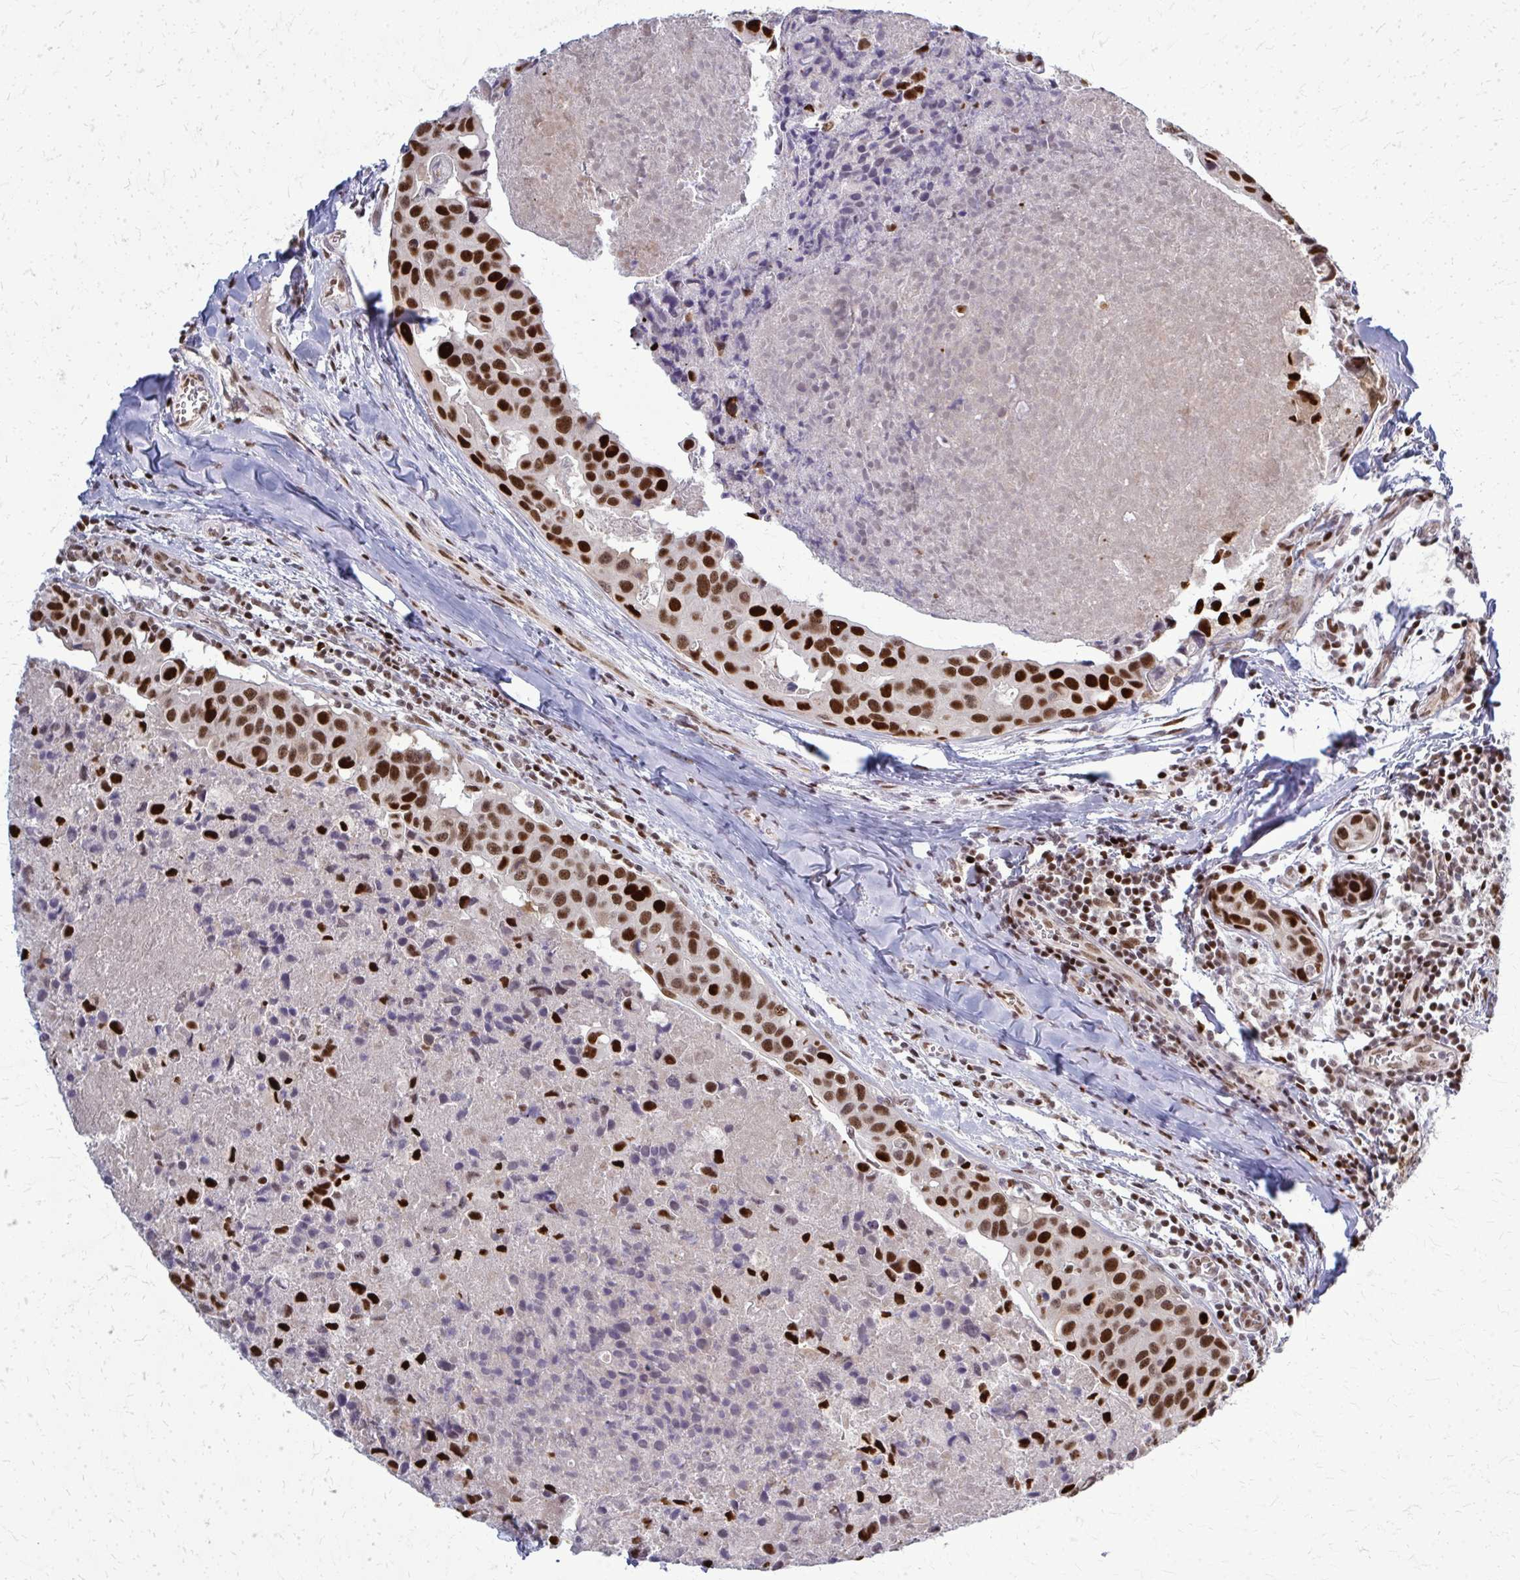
{"staining": {"intensity": "strong", "quantity": ">75%", "location": "nuclear"}, "tissue": "breast cancer", "cell_type": "Tumor cells", "image_type": "cancer", "snomed": [{"axis": "morphology", "description": "Duct carcinoma"}, {"axis": "topography", "description": "Breast"}], "caption": "Immunohistochemical staining of human breast cancer (infiltrating ductal carcinoma) displays high levels of strong nuclear staining in approximately >75% of tumor cells. Using DAB (brown) and hematoxylin (blue) stains, captured at high magnification using brightfield microscopy.", "gene": "ZNF559", "patient": {"sex": "female", "age": 24}}